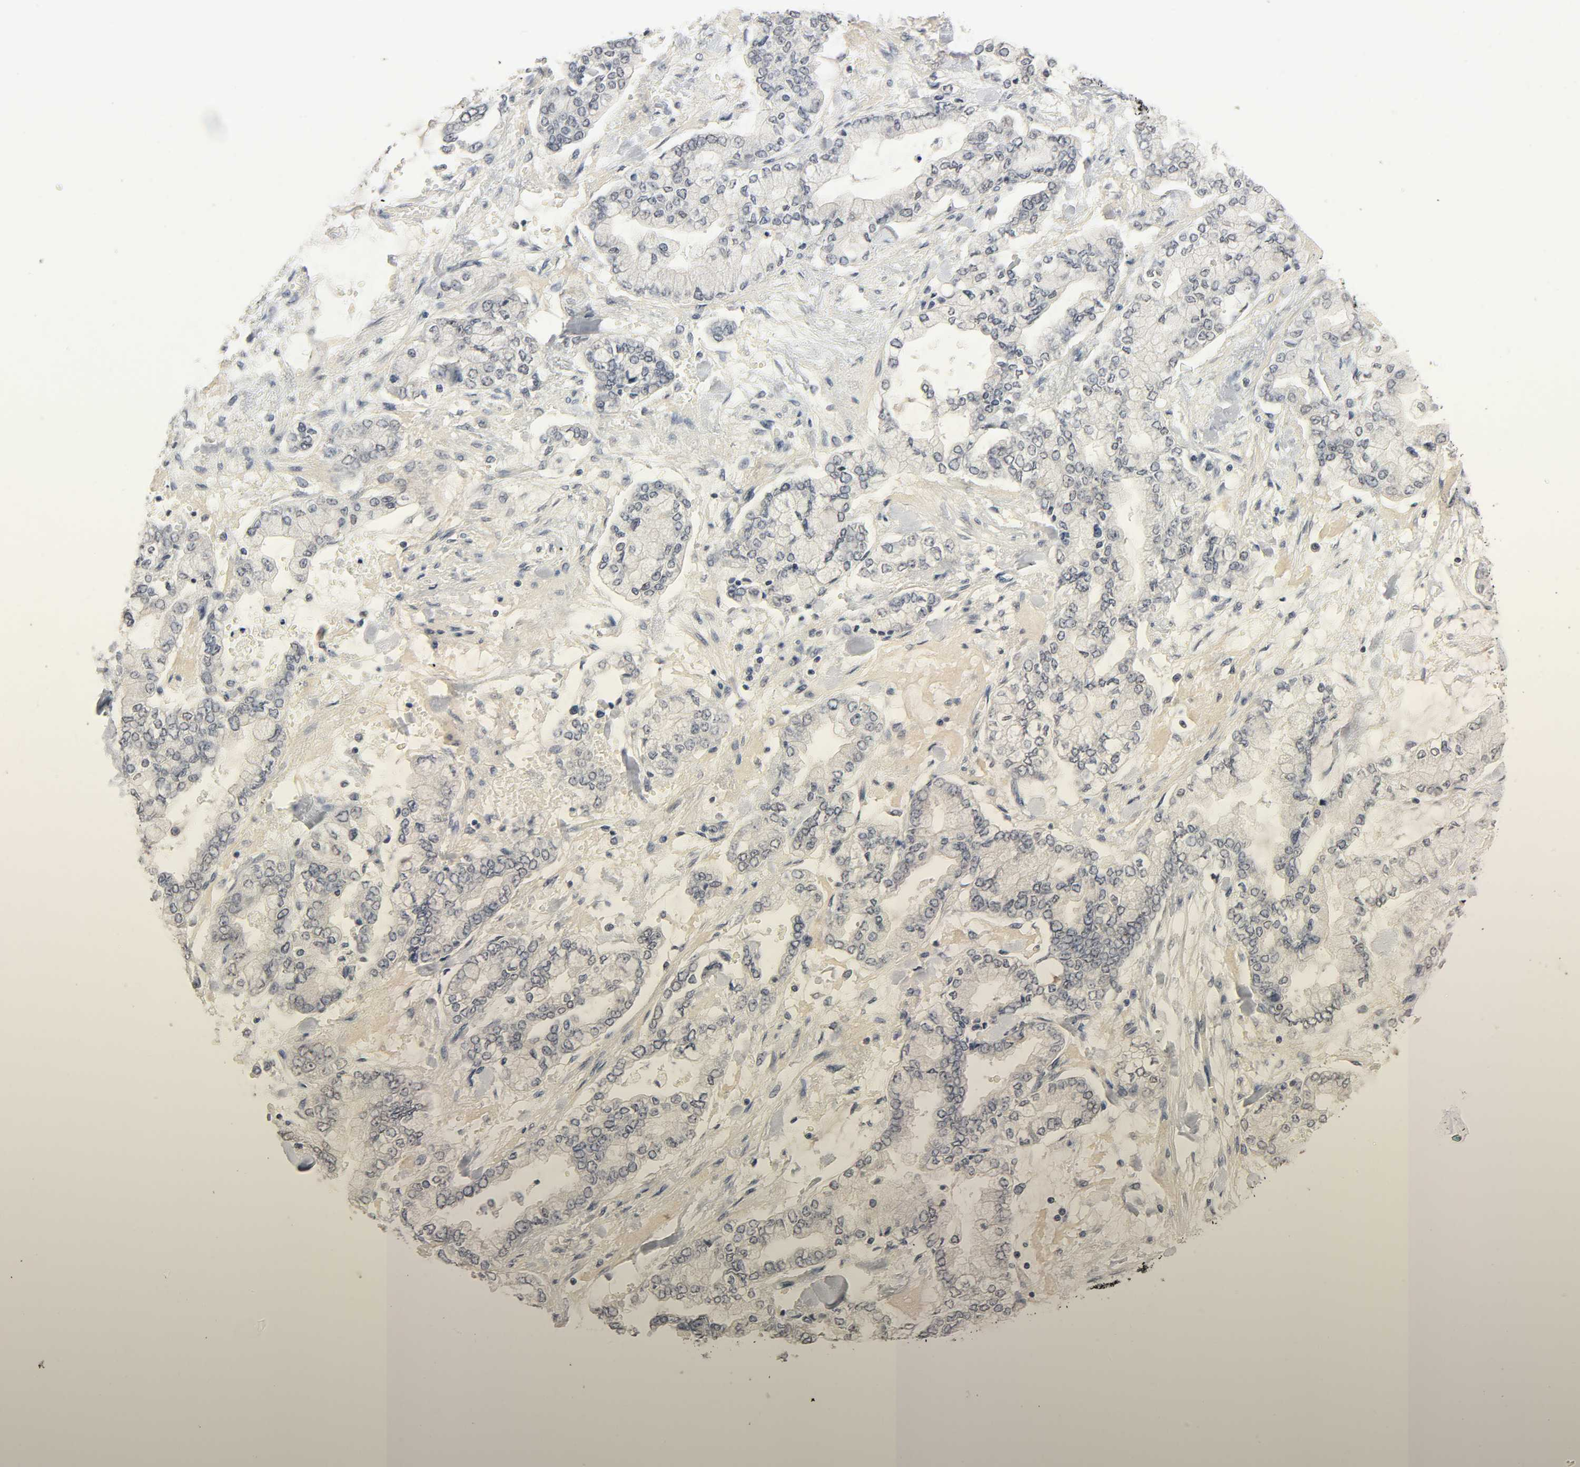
{"staining": {"intensity": "negative", "quantity": "none", "location": "none"}, "tissue": "stomach cancer", "cell_type": "Tumor cells", "image_type": "cancer", "snomed": [{"axis": "morphology", "description": "Normal tissue, NOS"}, {"axis": "morphology", "description": "Adenocarcinoma, NOS"}, {"axis": "topography", "description": "Stomach, upper"}, {"axis": "topography", "description": "Stomach"}], "caption": "Stomach cancer stained for a protein using immunohistochemistry (IHC) displays no expression tumor cells.", "gene": "MAPKAPK5", "patient": {"sex": "male", "age": 76}}